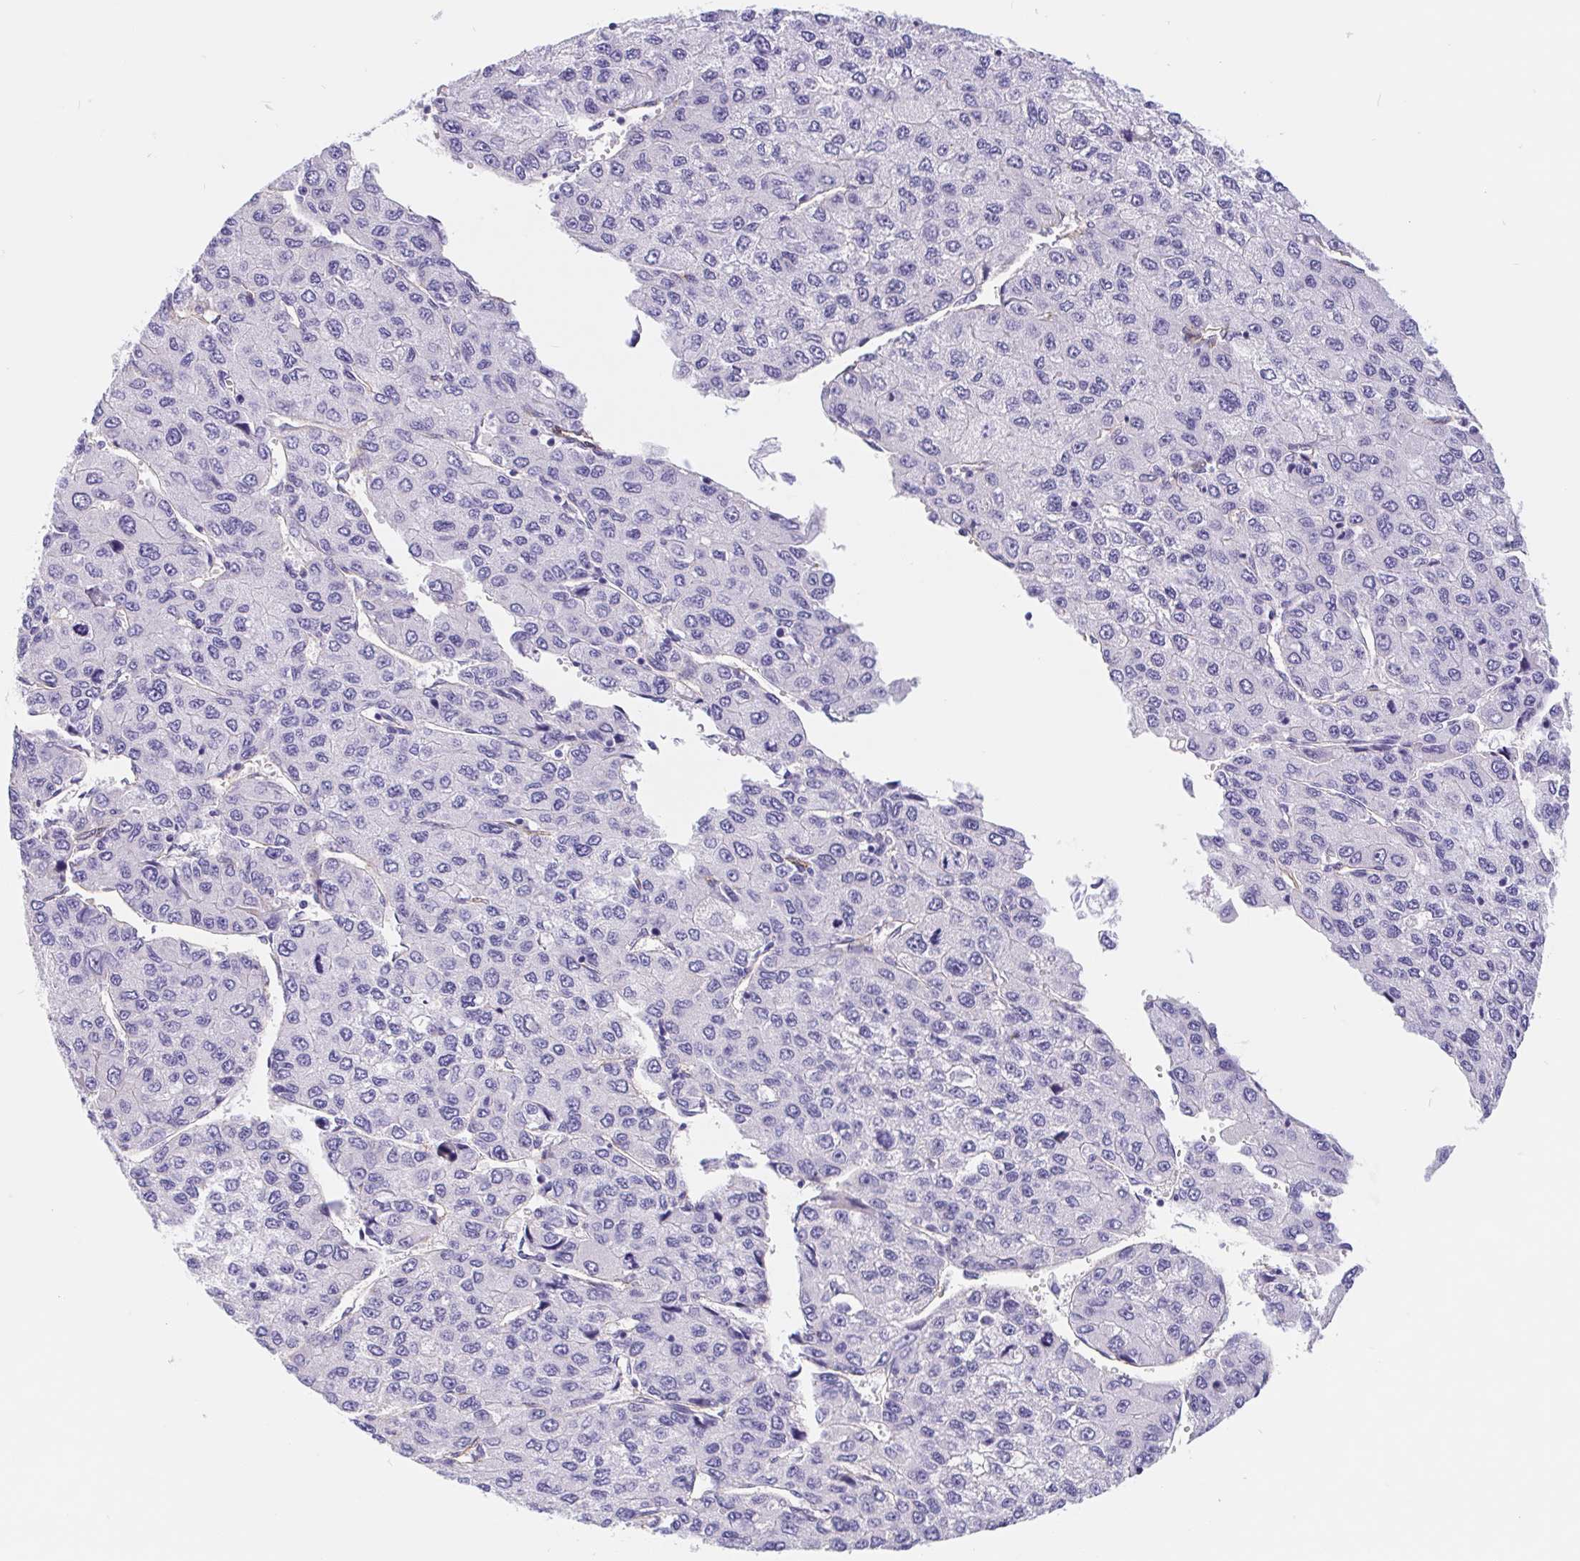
{"staining": {"intensity": "negative", "quantity": "none", "location": "none"}, "tissue": "liver cancer", "cell_type": "Tumor cells", "image_type": "cancer", "snomed": [{"axis": "morphology", "description": "Carcinoma, Hepatocellular, NOS"}, {"axis": "topography", "description": "Liver"}], "caption": "Tumor cells are negative for brown protein staining in liver cancer.", "gene": "LIMCH1", "patient": {"sex": "female", "age": 66}}